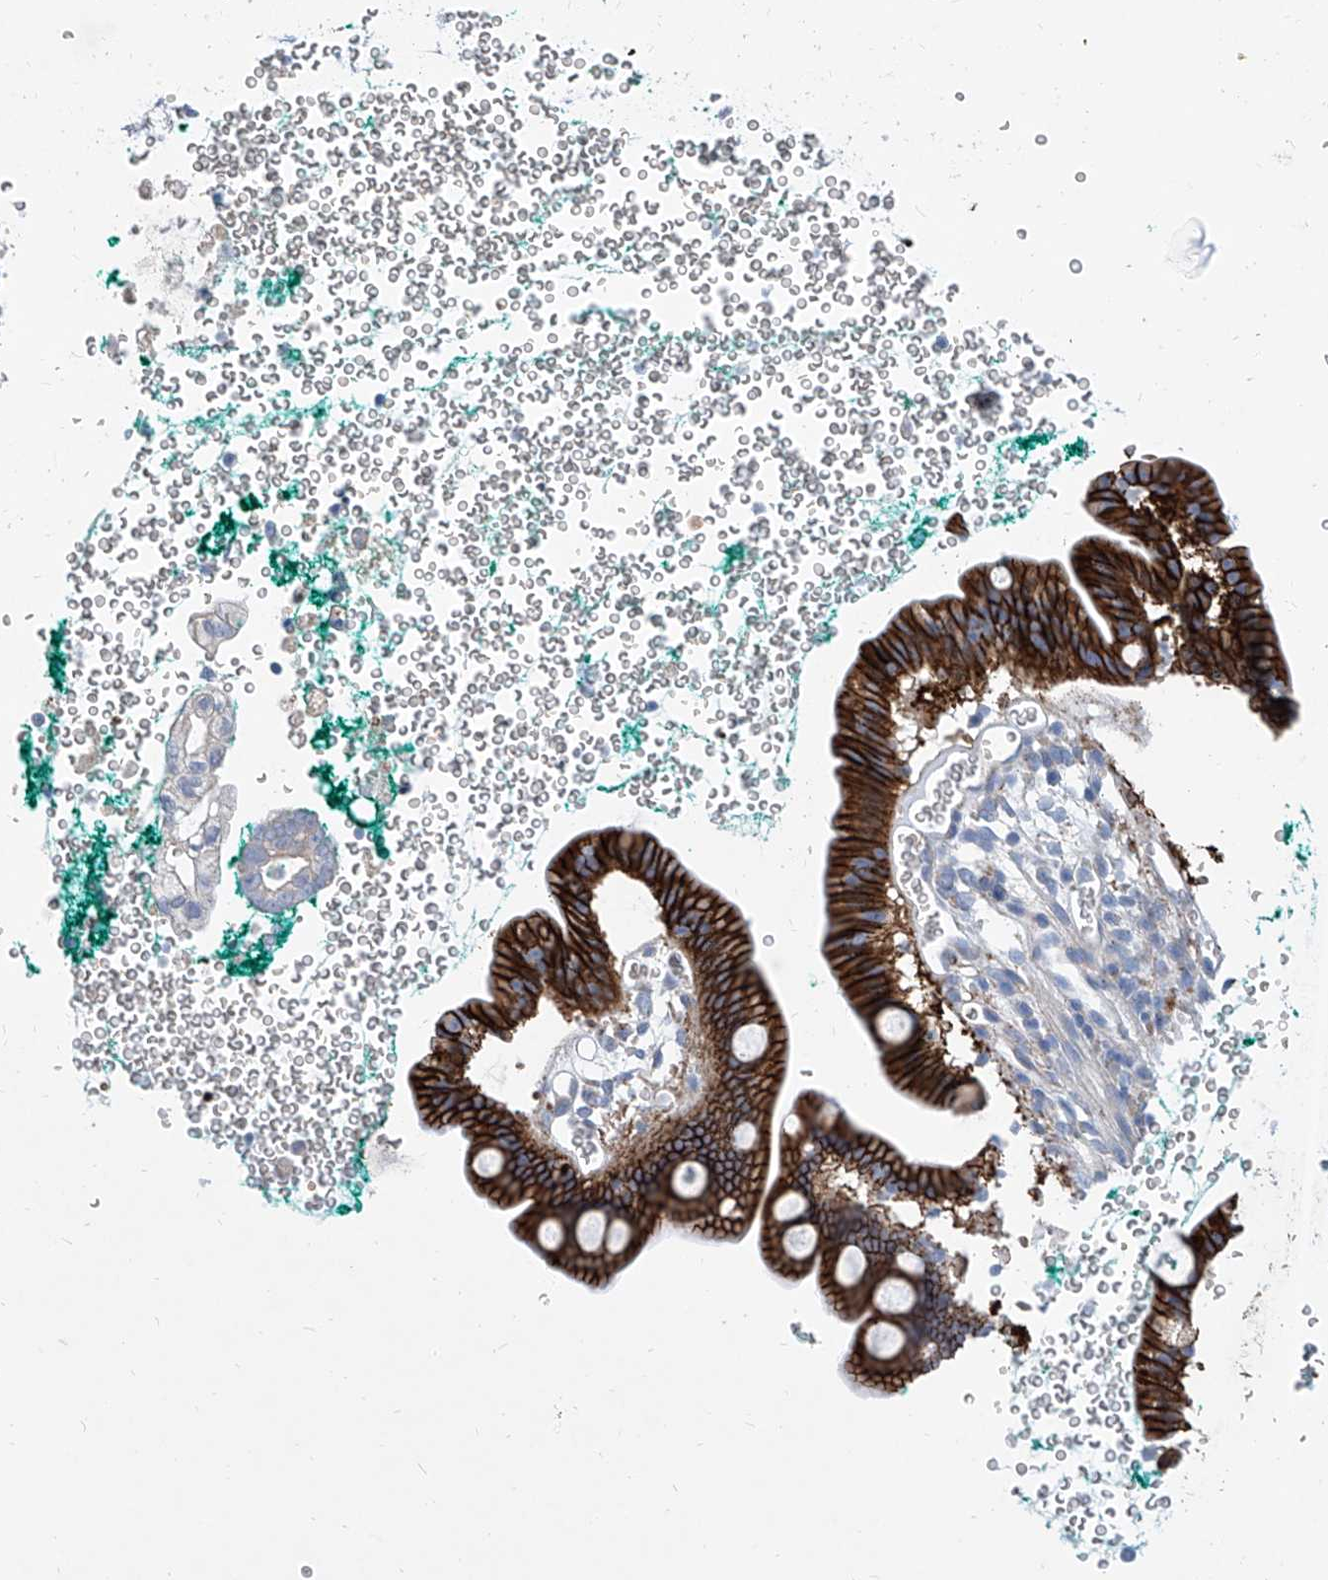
{"staining": {"intensity": "strong", "quantity": ">75%", "location": "cytoplasmic/membranous"}, "tissue": "pancreatic cancer", "cell_type": "Tumor cells", "image_type": "cancer", "snomed": [{"axis": "morphology", "description": "Adenocarcinoma, NOS"}, {"axis": "topography", "description": "Pancreas"}], "caption": "There is high levels of strong cytoplasmic/membranous positivity in tumor cells of pancreatic cancer (adenocarcinoma), as demonstrated by immunohistochemical staining (brown color).", "gene": "FPR2", "patient": {"sex": "male", "age": 53}}